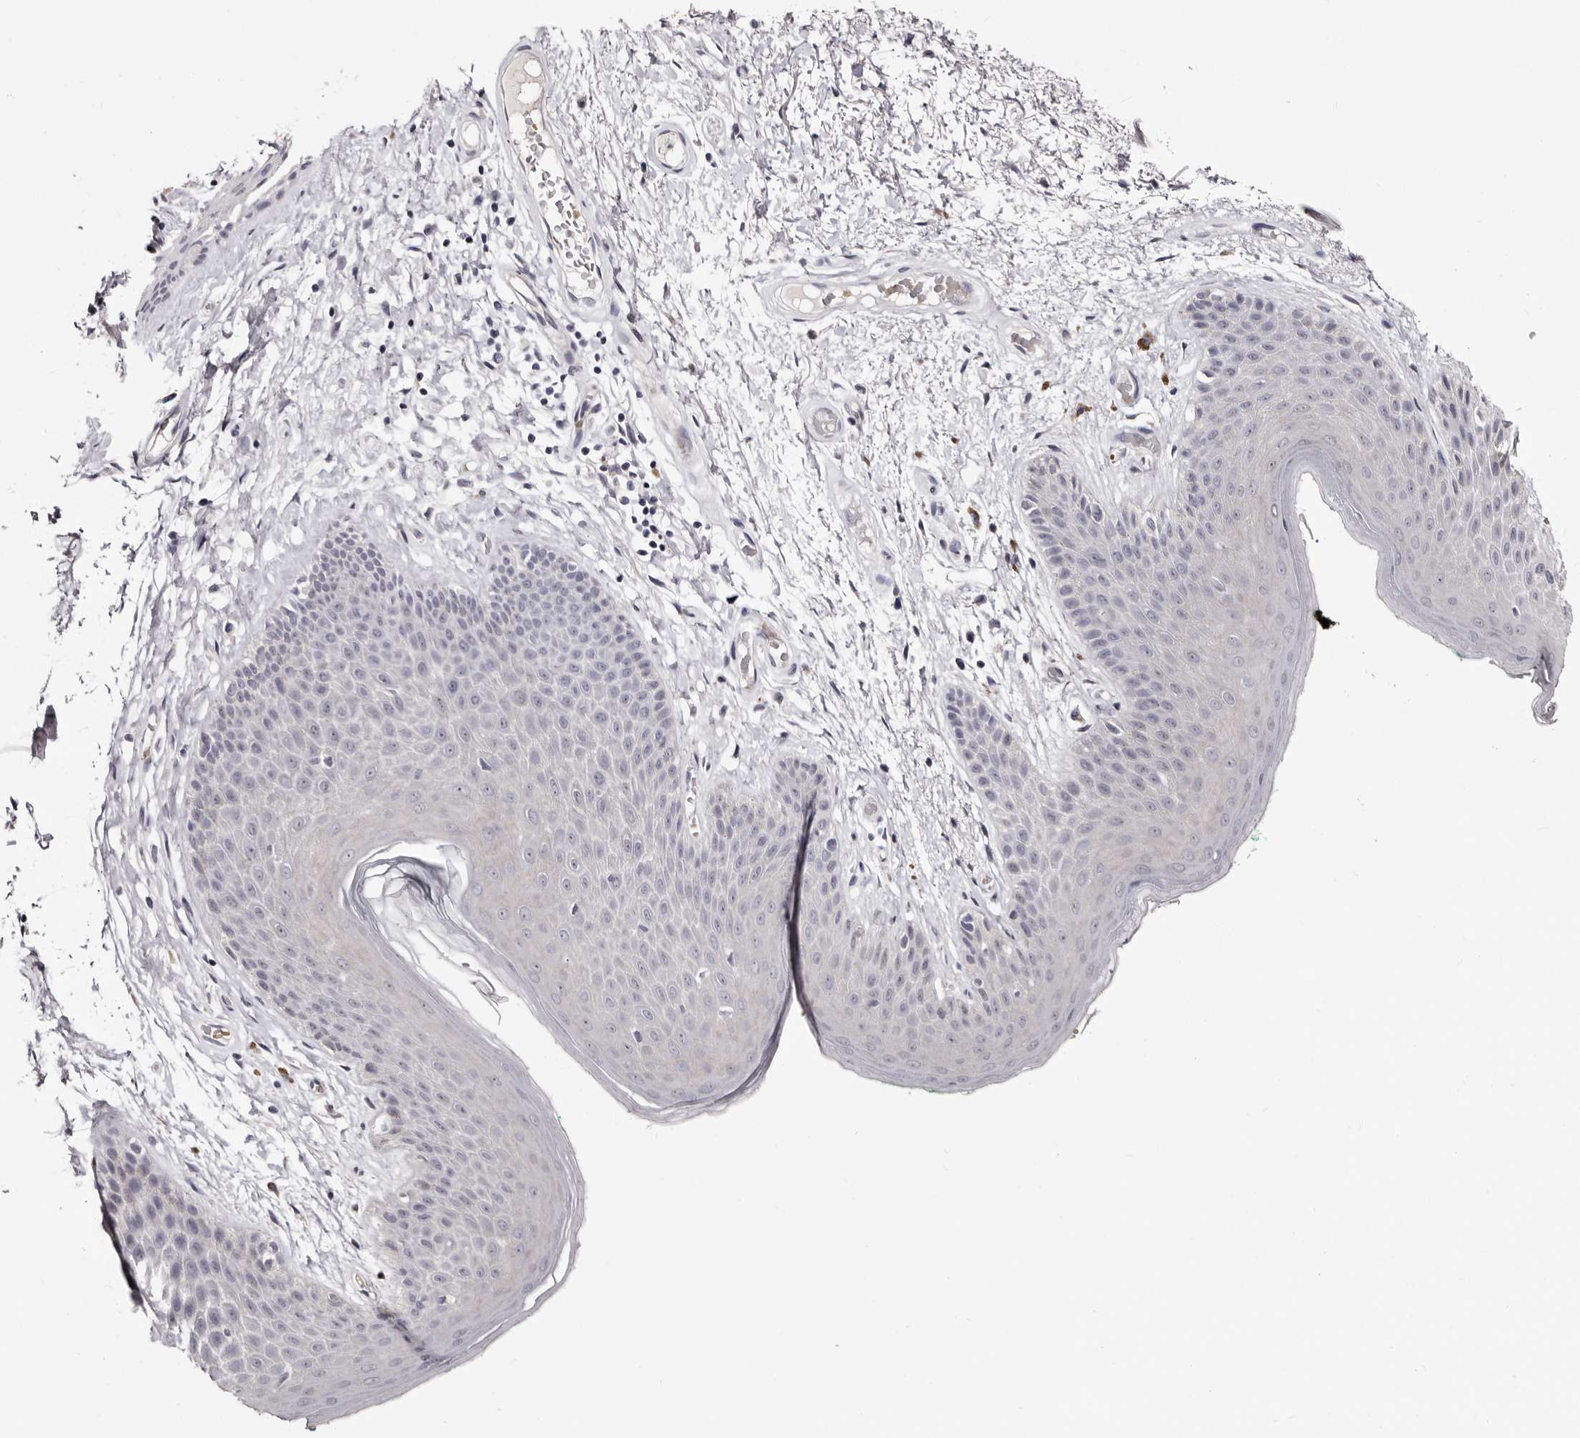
{"staining": {"intensity": "negative", "quantity": "none", "location": "none"}, "tissue": "skin", "cell_type": "Epidermal cells", "image_type": "normal", "snomed": [{"axis": "morphology", "description": "Normal tissue, NOS"}, {"axis": "topography", "description": "Anal"}], "caption": "High magnification brightfield microscopy of unremarkable skin stained with DAB (brown) and counterstained with hematoxylin (blue): epidermal cells show no significant staining. (Brightfield microscopy of DAB (3,3'-diaminobenzidine) immunohistochemistry at high magnification).", "gene": "BPGM", "patient": {"sex": "male", "age": 74}}